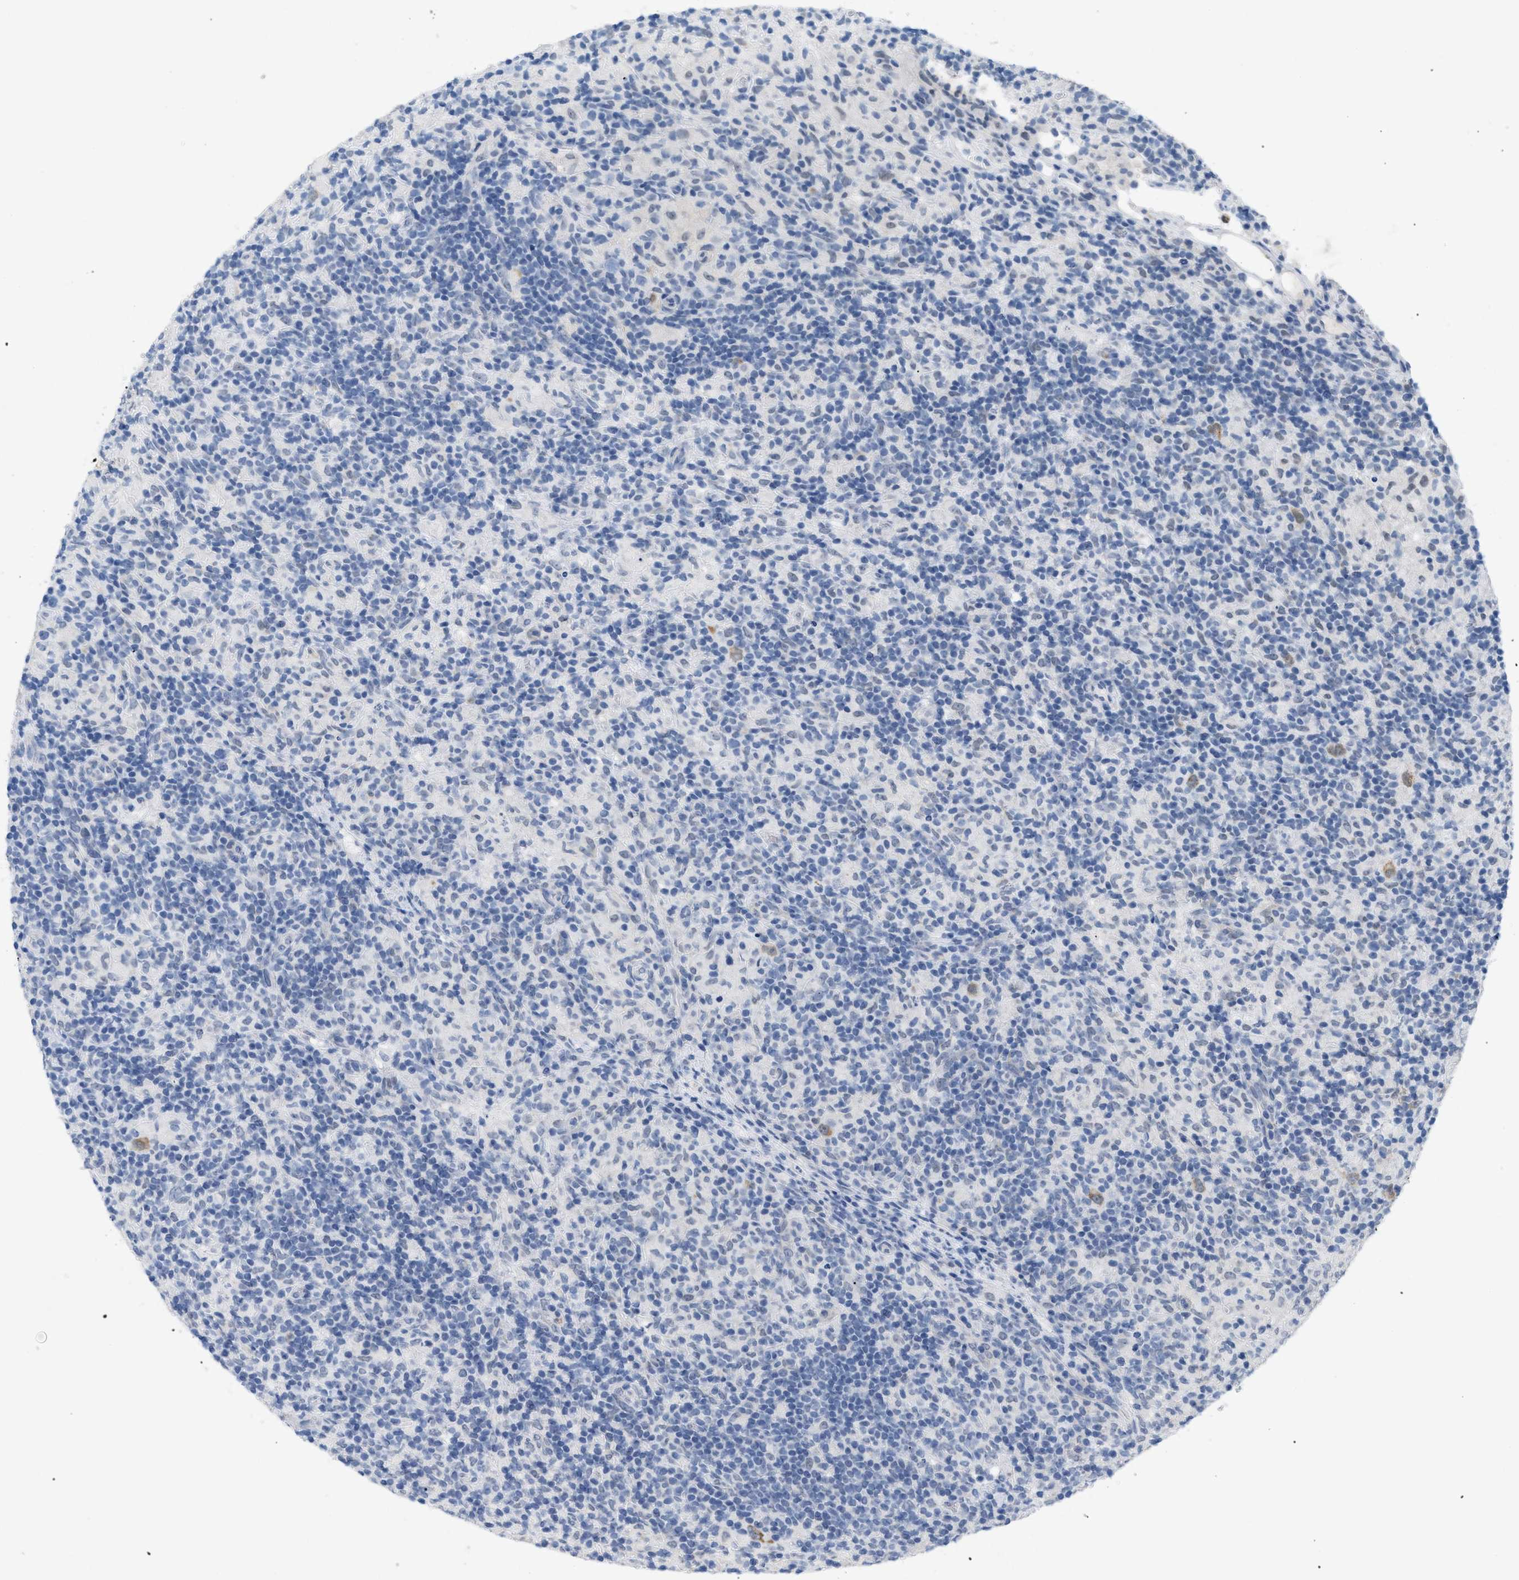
{"staining": {"intensity": "weak", "quantity": "25%-75%", "location": "cytoplasmic/membranous"}, "tissue": "lymphoma", "cell_type": "Tumor cells", "image_type": "cancer", "snomed": [{"axis": "morphology", "description": "Hodgkin's disease, NOS"}, {"axis": "topography", "description": "Lymph node"}], "caption": "Lymphoma stained with a protein marker shows weak staining in tumor cells.", "gene": "TASOR", "patient": {"sex": "male", "age": 70}}